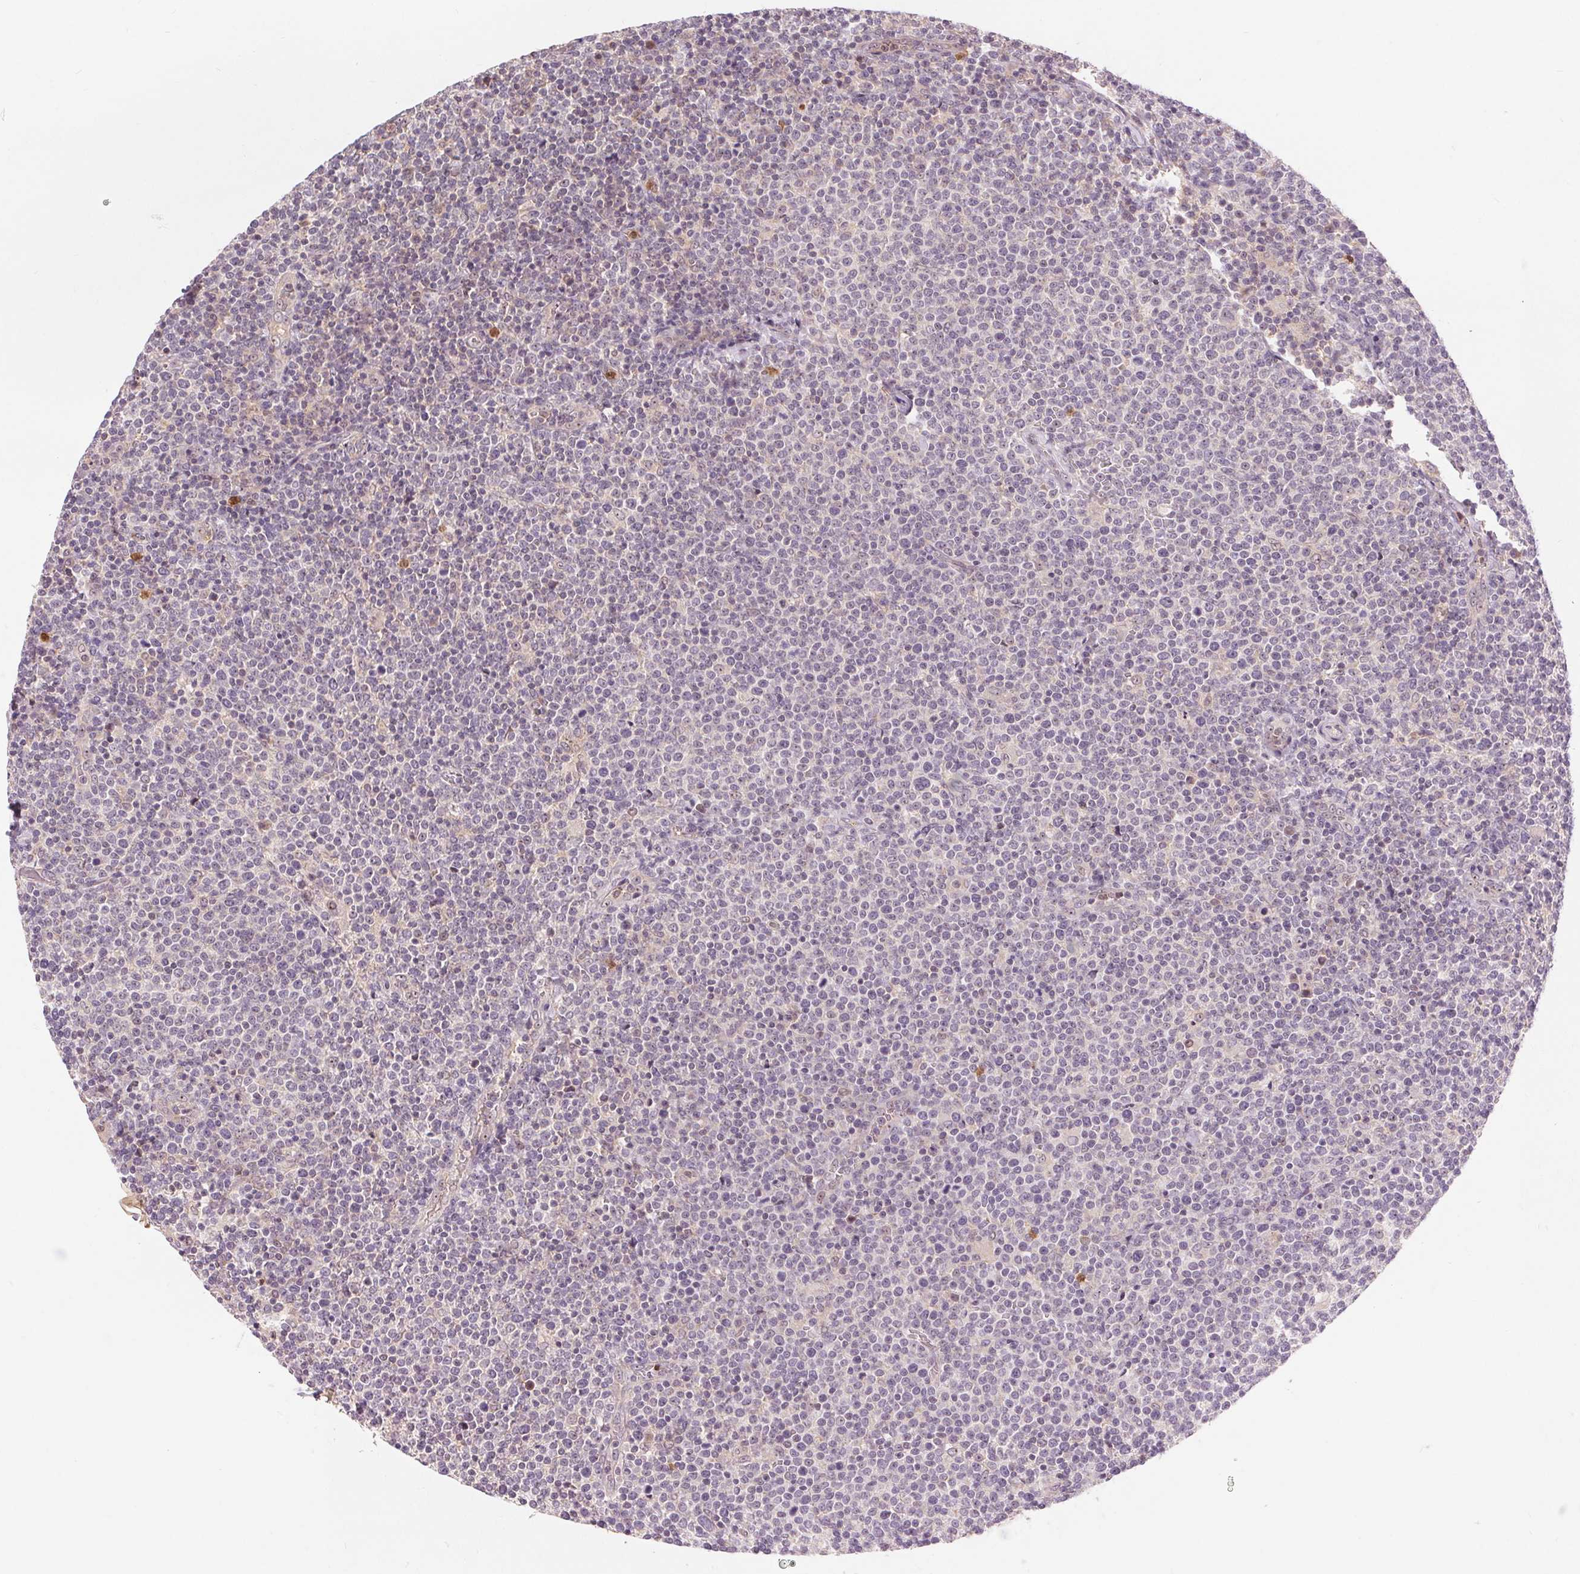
{"staining": {"intensity": "negative", "quantity": "none", "location": "none"}, "tissue": "lymphoma", "cell_type": "Tumor cells", "image_type": "cancer", "snomed": [{"axis": "morphology", "description": "Malignant lymphoma, non-Hodgkin's type, High grade"}, {"axis": "topography", "description": "Lymph node"}], "caption": "DAB (3,3'-diaminobenzidine) immunohistochemical staining of high-grade malignant lymphoma, non-Hodgkin's type demonstrates no significant expression in tumor cells.", "gene": "RANBP3L", "patient": {"sex": "male", "age": 61}}